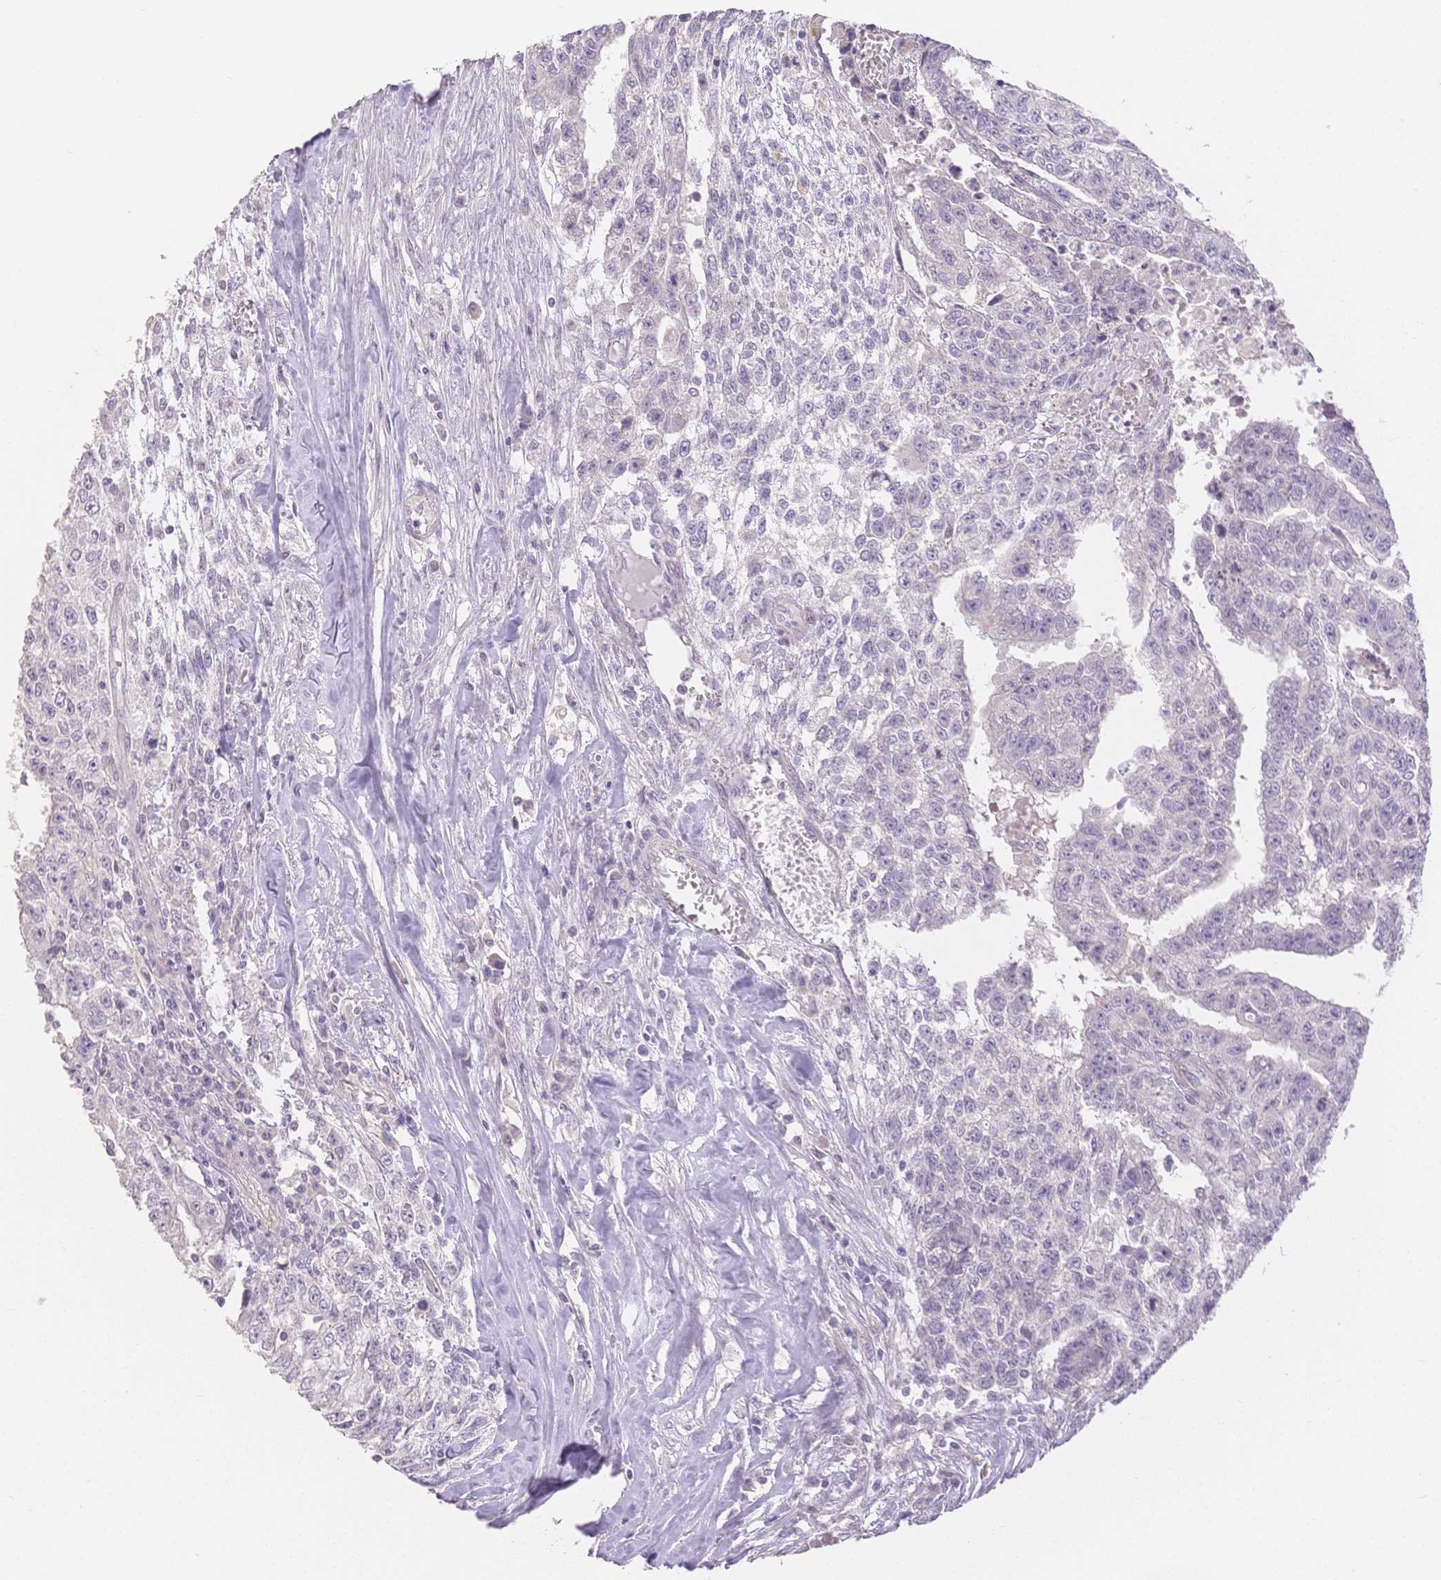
{"staining": {"intensity": "negative", "quantity": "none", "location": "none"}, "tissue": "testis cancer", "cell_type": "Tumor cells", "image_type": "cancer", "snomed": [{"axis": "morphology", "description": "Carcinoma, Embryonal, NOS"}, {"axis": "morphology", "description": "Teratoma, malignant, NOS"}, {"axis": "topography", "description": "Testis"}], "caption": "Immunohistochemistry (IHC) of human malignant teratoma (testis) displays no positivity in tumor cells.", "gene": "SUV39H2", "patient": {"sex": "male", "age": 24}}